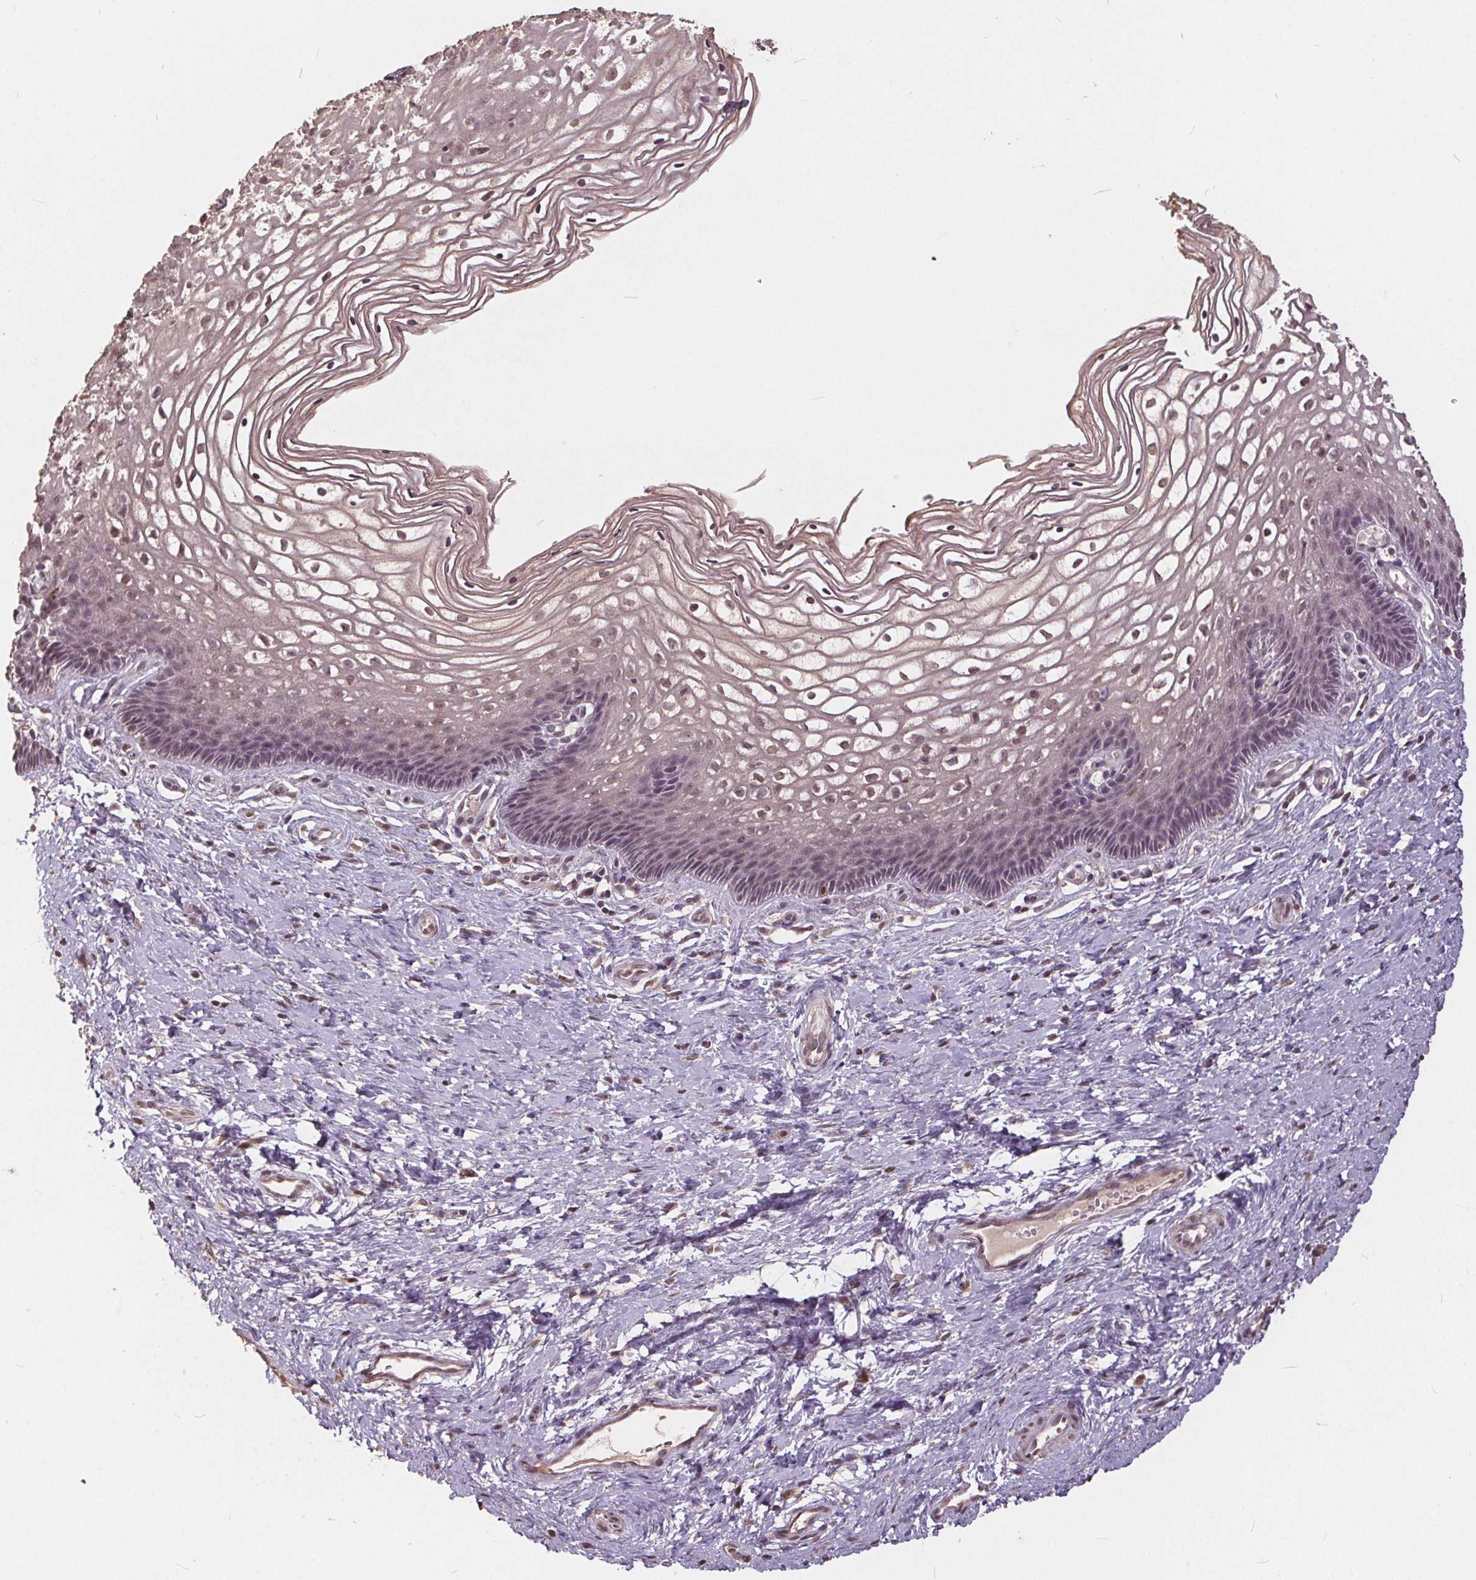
{"staining": {"intensity": "weak", "quantity": ">75%", "location": "nuclear"}, "tissue": "cervix", "cell_type": "Glandular cells", "image_type": "normal", "snomed": [{"axis": "morphology", "description": "Normal tissue, NOS"}, {"axis": "topography", "description": "Cervix"}], "caption": "A brown stain shows weak nuclear positivity of a protein in glandular cells of benign human cervix.", "gene": "DNMT3B", "patient": {"sex": "female", "age": 34}}